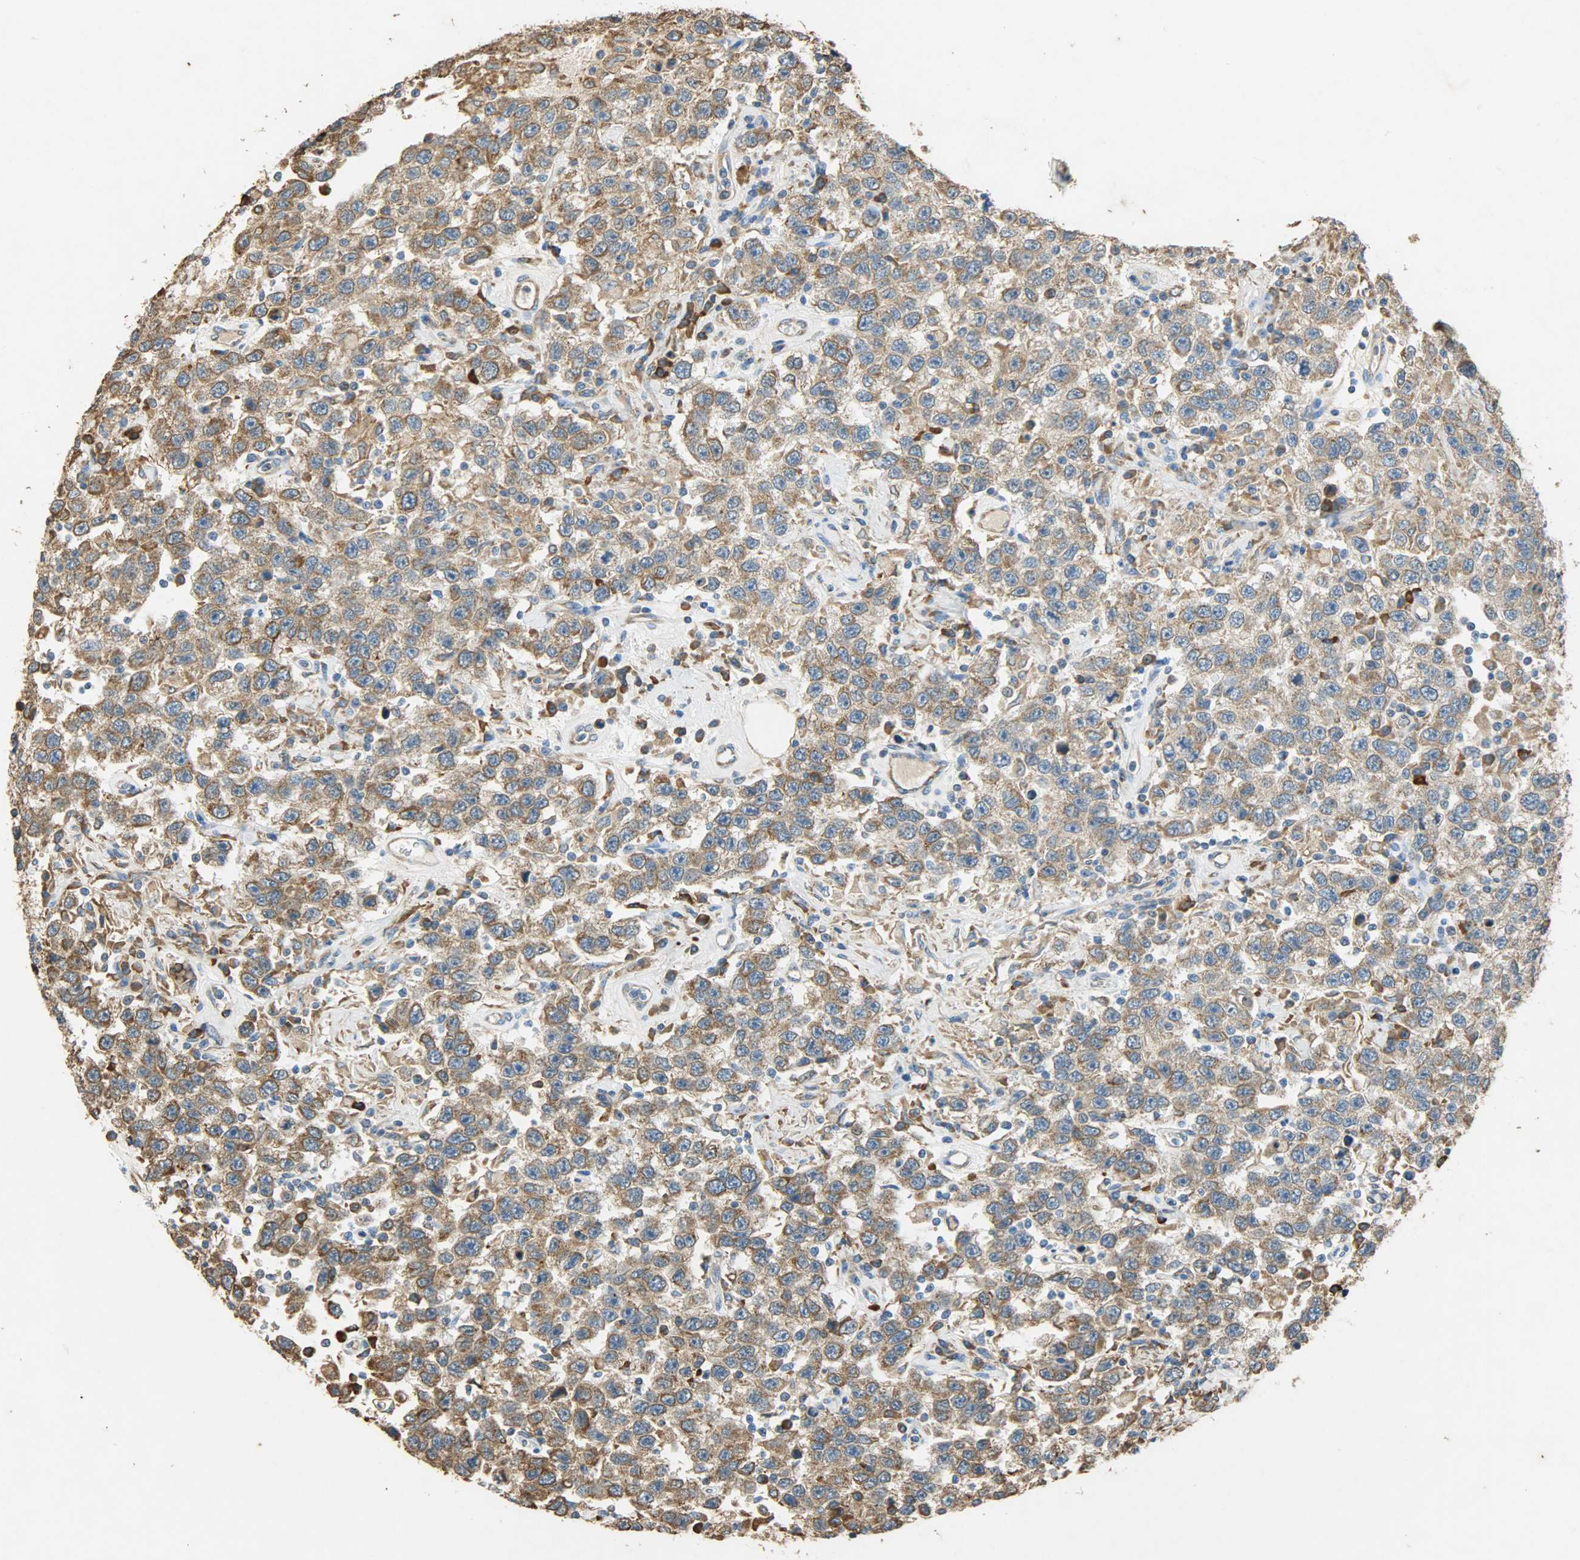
{"staining": {"intensity": "moderate", "quantity": ">75%", "location": "cytoplasmic/membranous"}, "tissue": "testis cancer", "cell_type": "Tumor cells", "image_type": "cancer", "snomed": [{"axis": "morphology", "description": "Seminoma, NOS"}, {"axis": "topography", "description": "Testis"}], "caption": "Immunohistochemical staining of human testis cancer (seminoma) displays medium levels of moderate cytoplasmic/membranous protein staining in about >75% of tumor cells.", "gene": "HSPA5", "patient": {"sex": "male", "age": 41}}